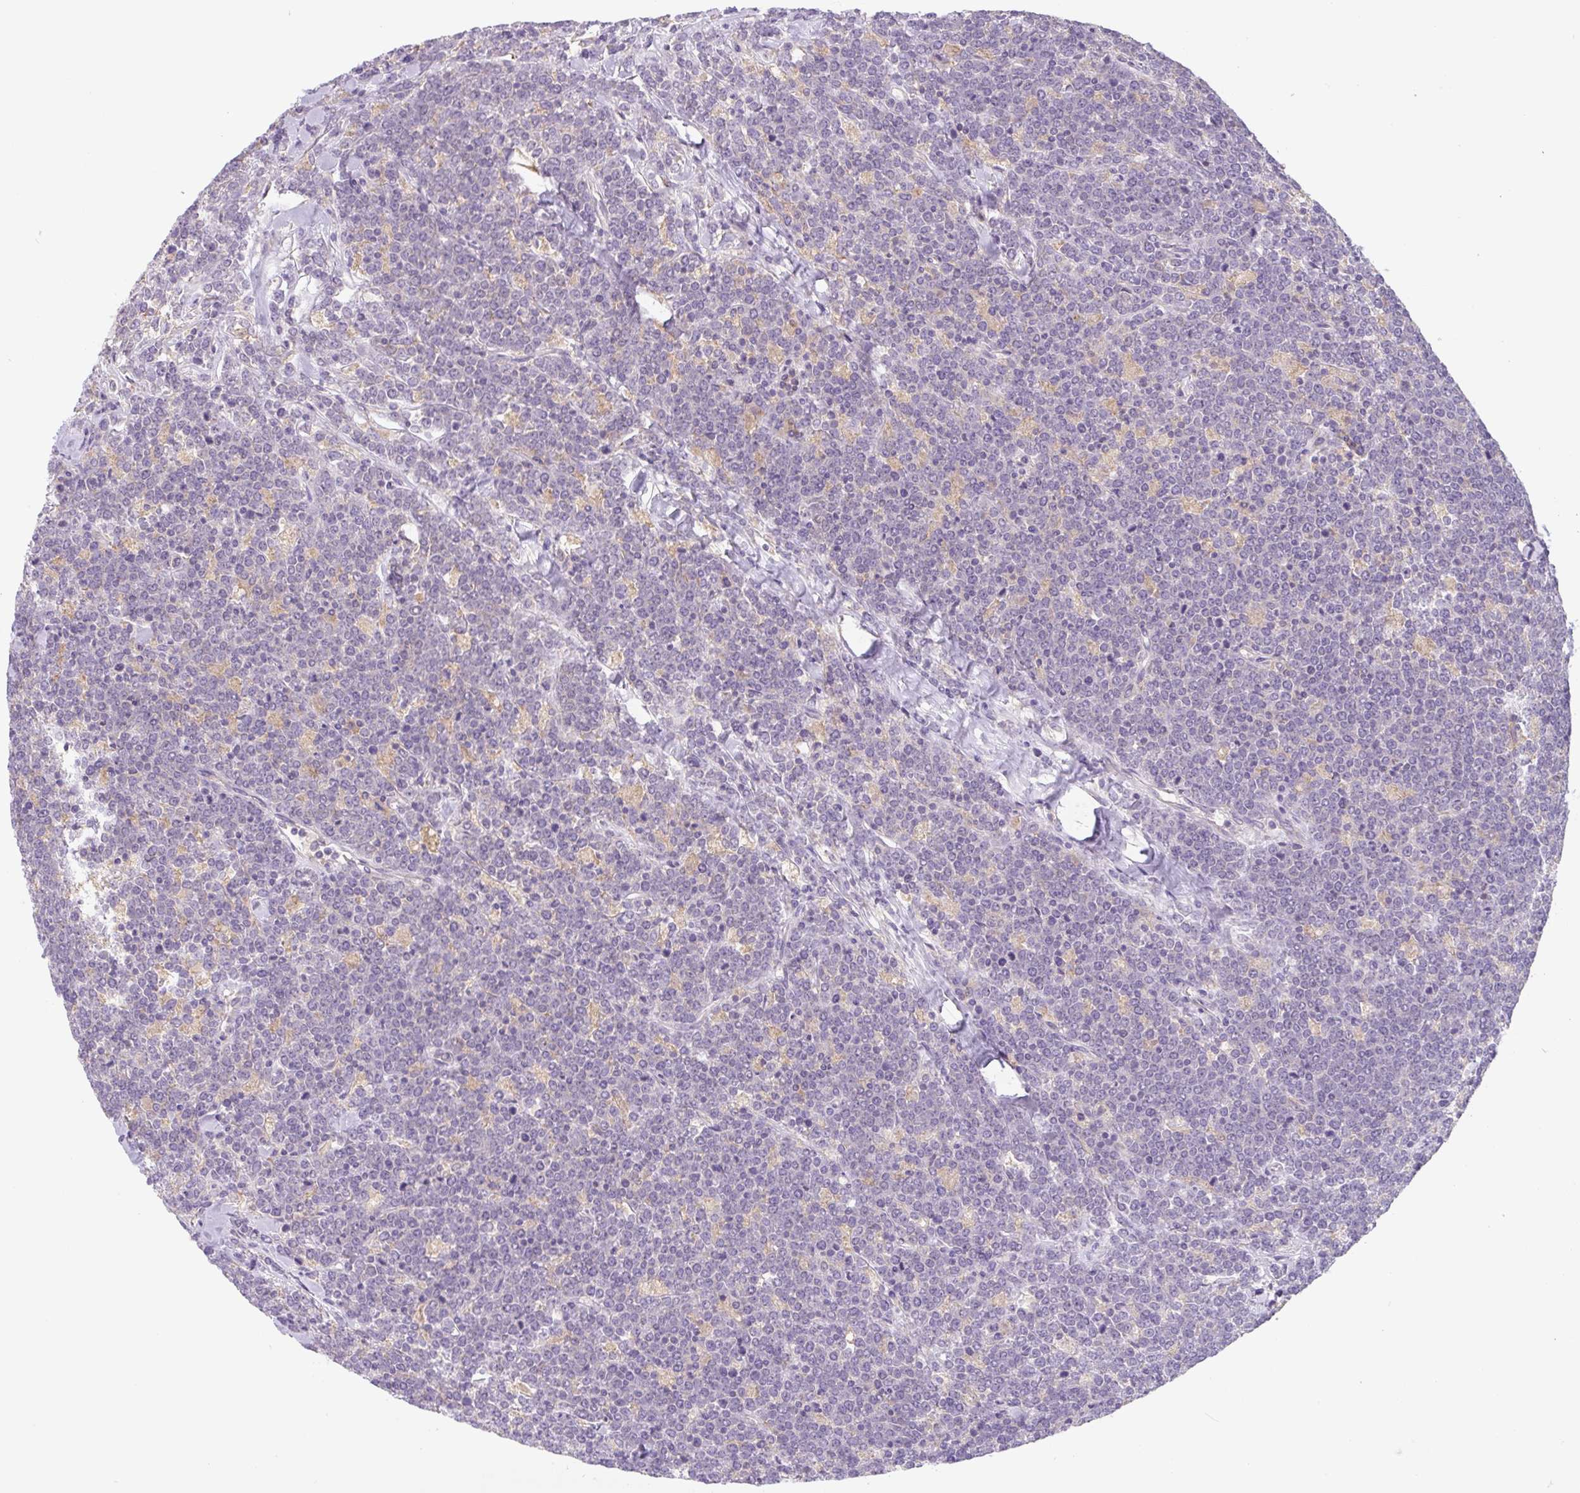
{"staining": {"intensity": "negative", "quantity": "none", "location": "none"}, "tissue": "lymphoma", "cell_type": "Tumor cells", "image_type": "cancer", "snomed": [{"axis": "morphology", "description": "Malignant lymphoma, non-Hodgkin's type, High grade"}, {"axis": "topography", "description": "Small intestine"}], "caption": "The histopathology image reveals no staining of tumor cells in lymphoma. (Stains: DAB (3,3'-diaminobenzidine) IHC with hematoxylin counter stain, Microscopy: brightfield microscopy at high magnification).", "gene": "FZD5", "patient": {"sex": "male", "age": 8}}